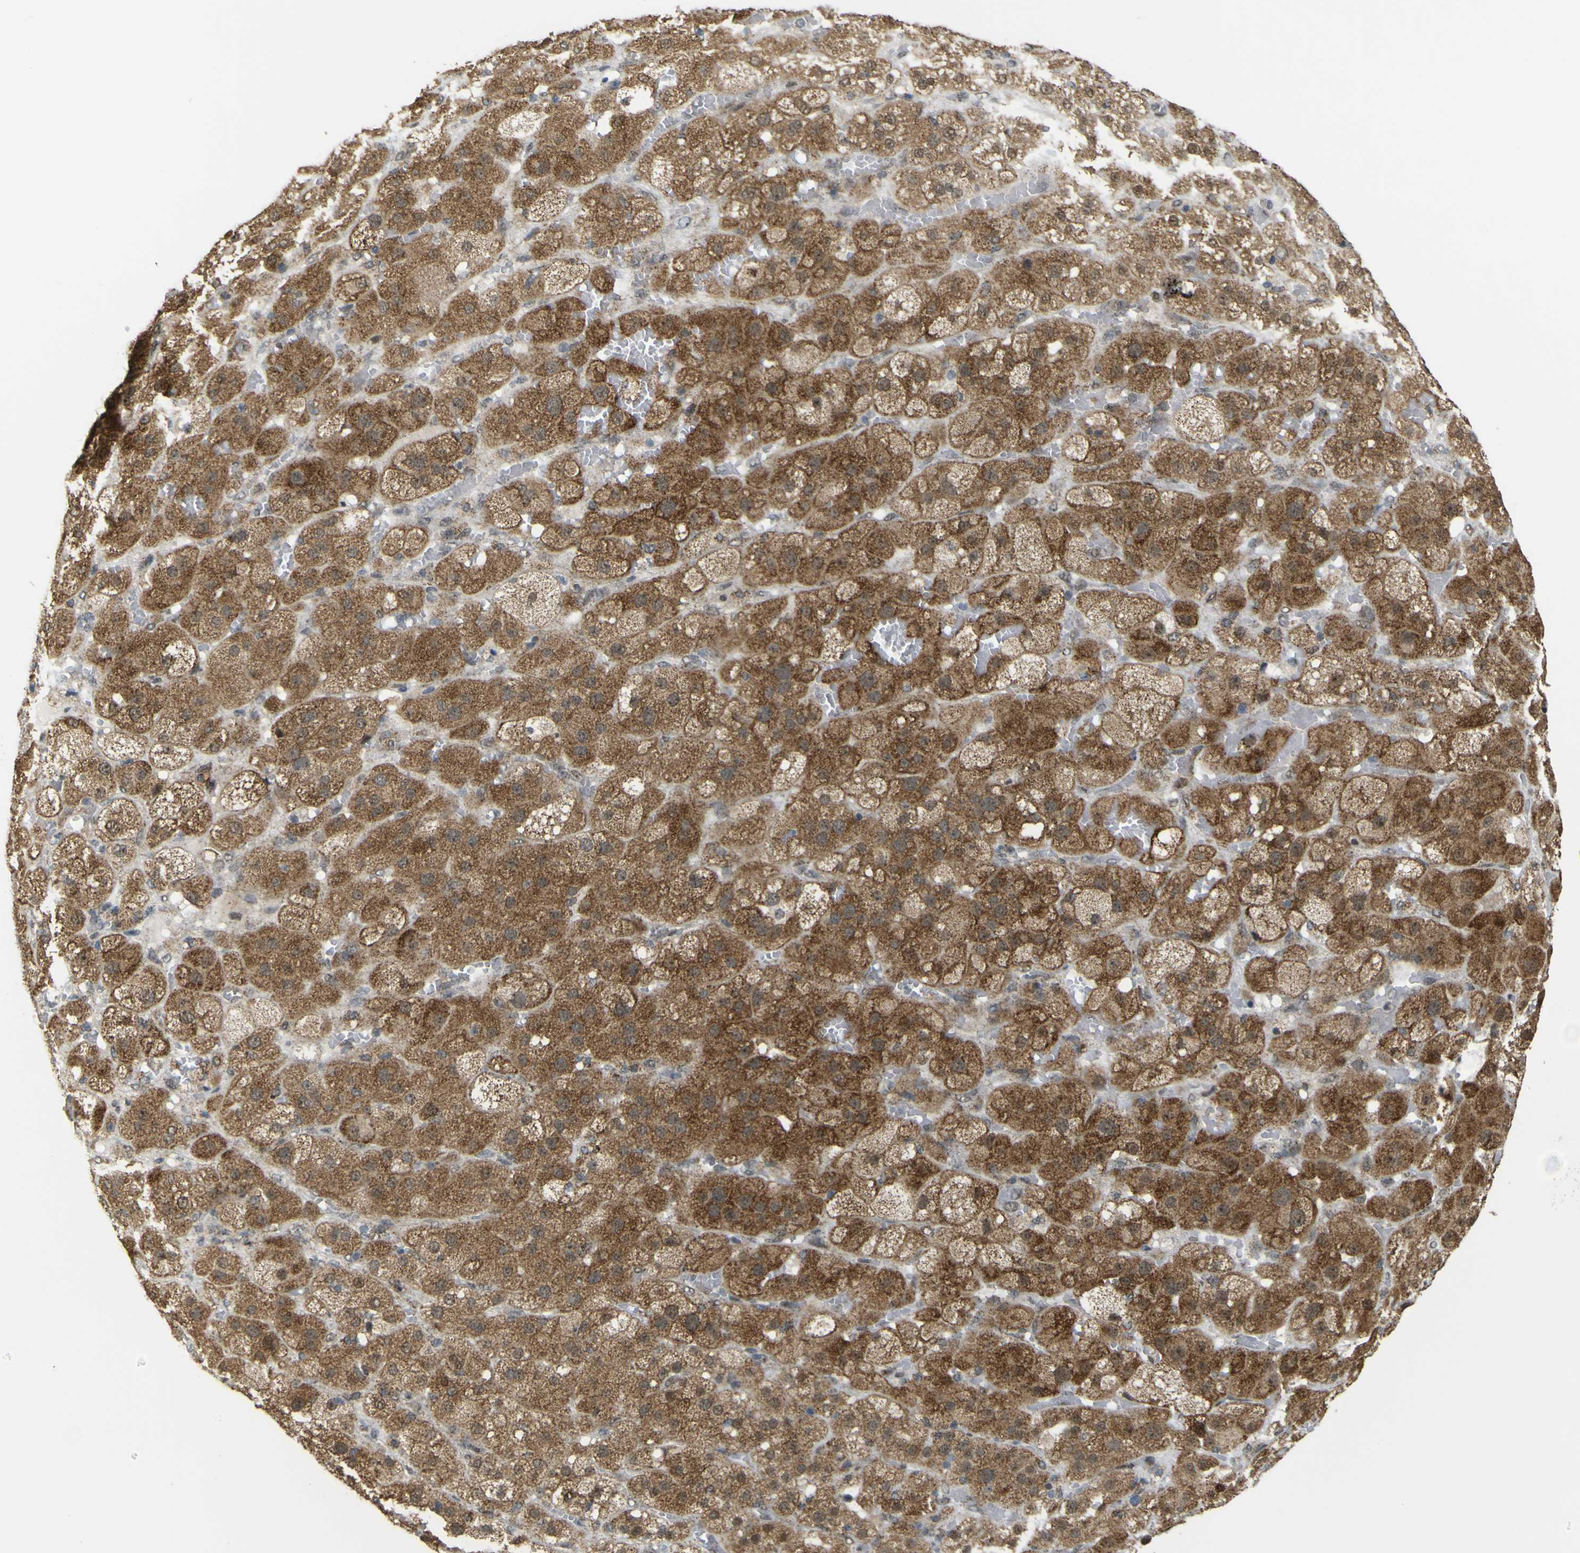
{"staining": {"intensity": "moderate", "quantity": ">75%", "location": "cytoplasmic/membranous"}, "tissue": "adrenal gland", "cell_type": "Glandular cells", "image_type": "normal", "snomed": [{"axis": "morphology", "description": "Normal tissue, NOS"}, {"axis": "topography", "description": "Adrenal gland"}], "caption": "Protein staining reveals moderate cytoplasmic/membranous staining in approximately >75% of glandular cells in normal adrenal gland.", "gene": "ACBD5", "patient": {"sex": "female", "age": 47}}